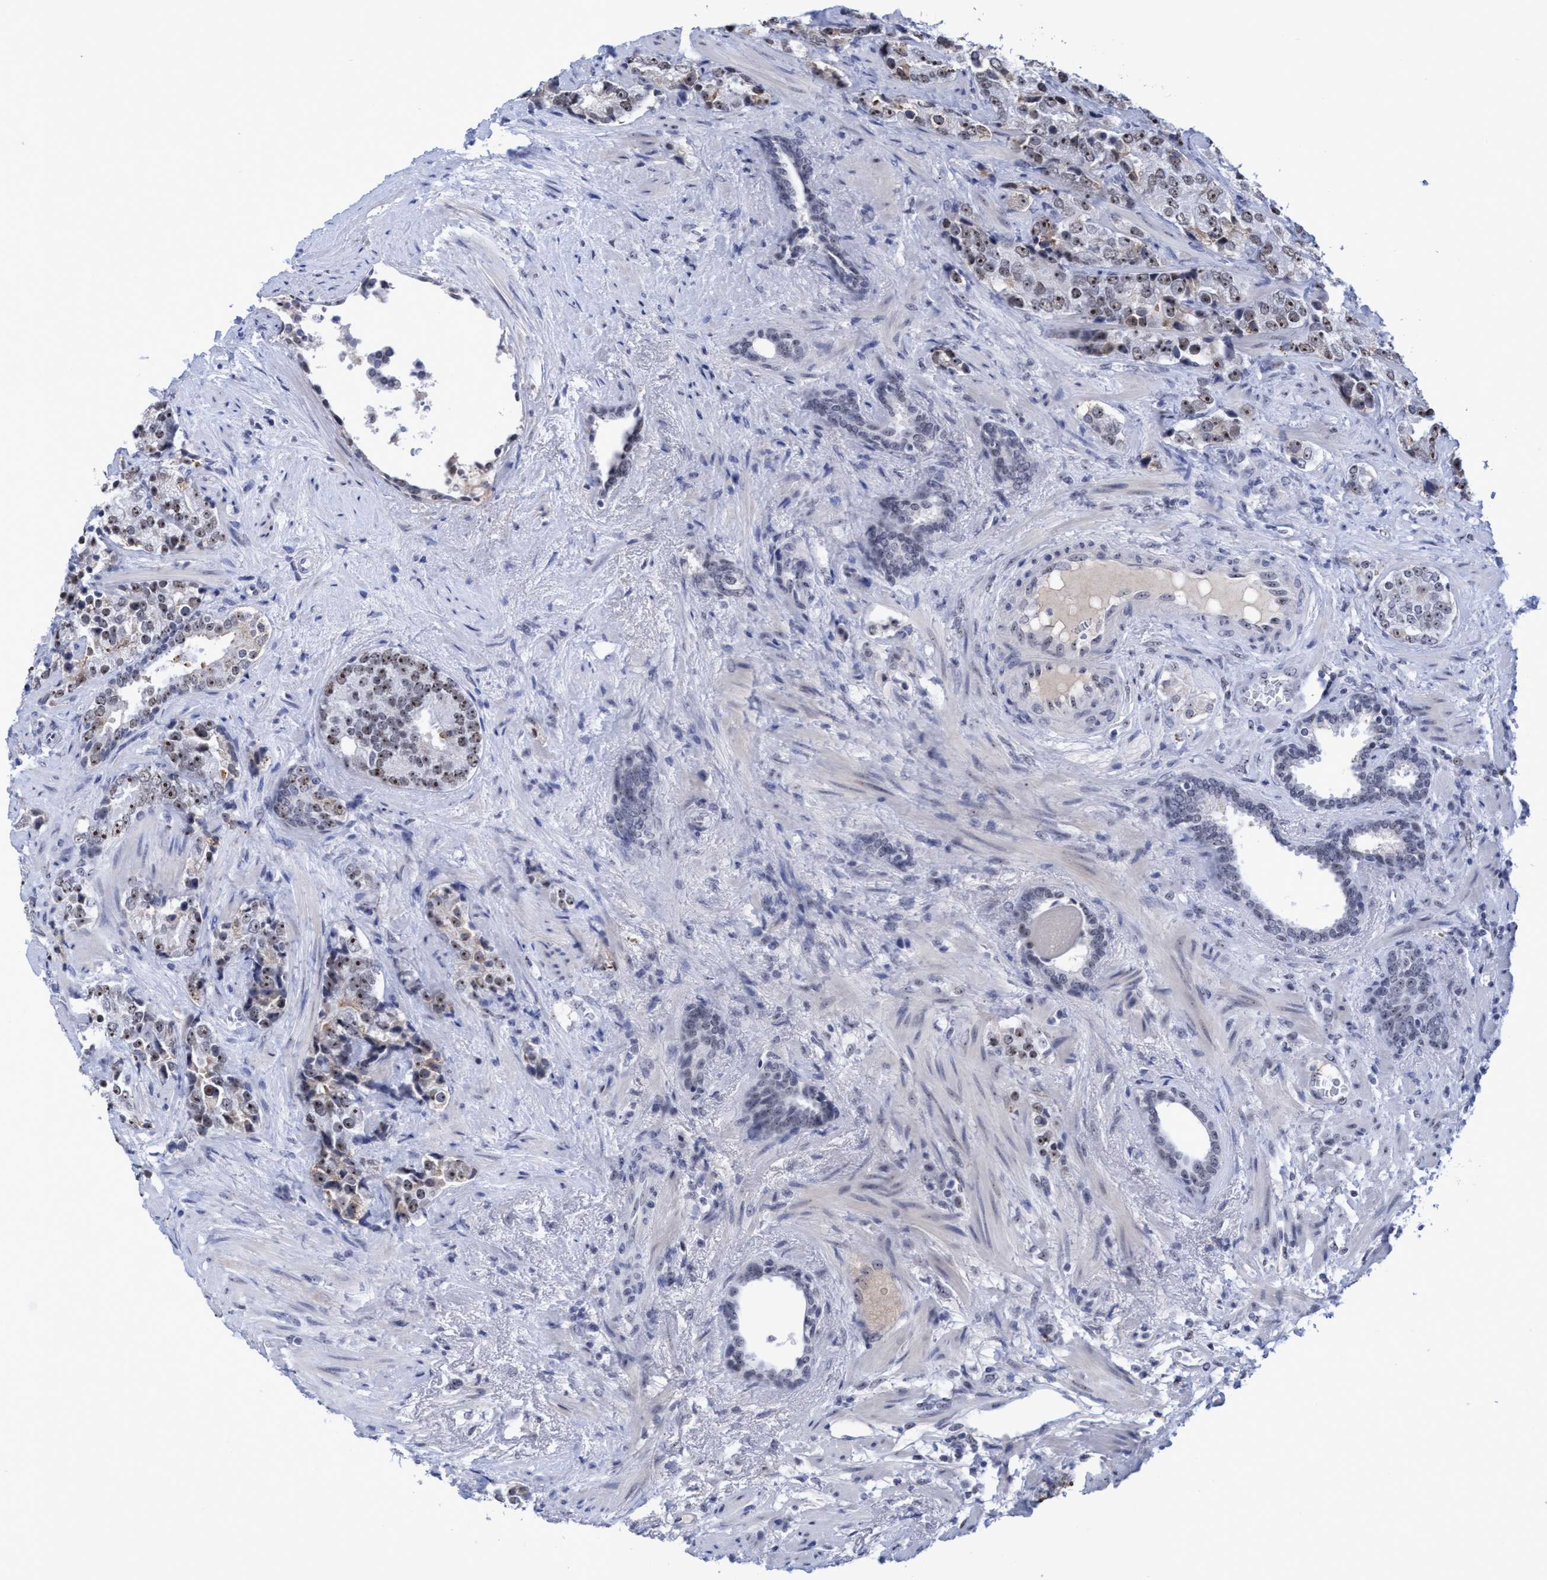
{"staining": {"intensity": "moderate", "quantity": "25%-75%", "location": "nuclear"}, "tissue": "prostate cancer", "cell_type": "Tumor cells", "image_type": "cancer", "snomed": [{"axis": "morphology", "description": "Adenocarcinoma, High grade"}, {"axis": "topography", "description": "Prostate"}], "caption": "Brown immunohistochemical staining in human high-grade adenocarcinoma (prostate) exhibits moderate nuclear positivity in approximately 25%-75% of tumor cells.", "gene": "EFCAB10", "patient": {"sex": "male", "age": 71}}